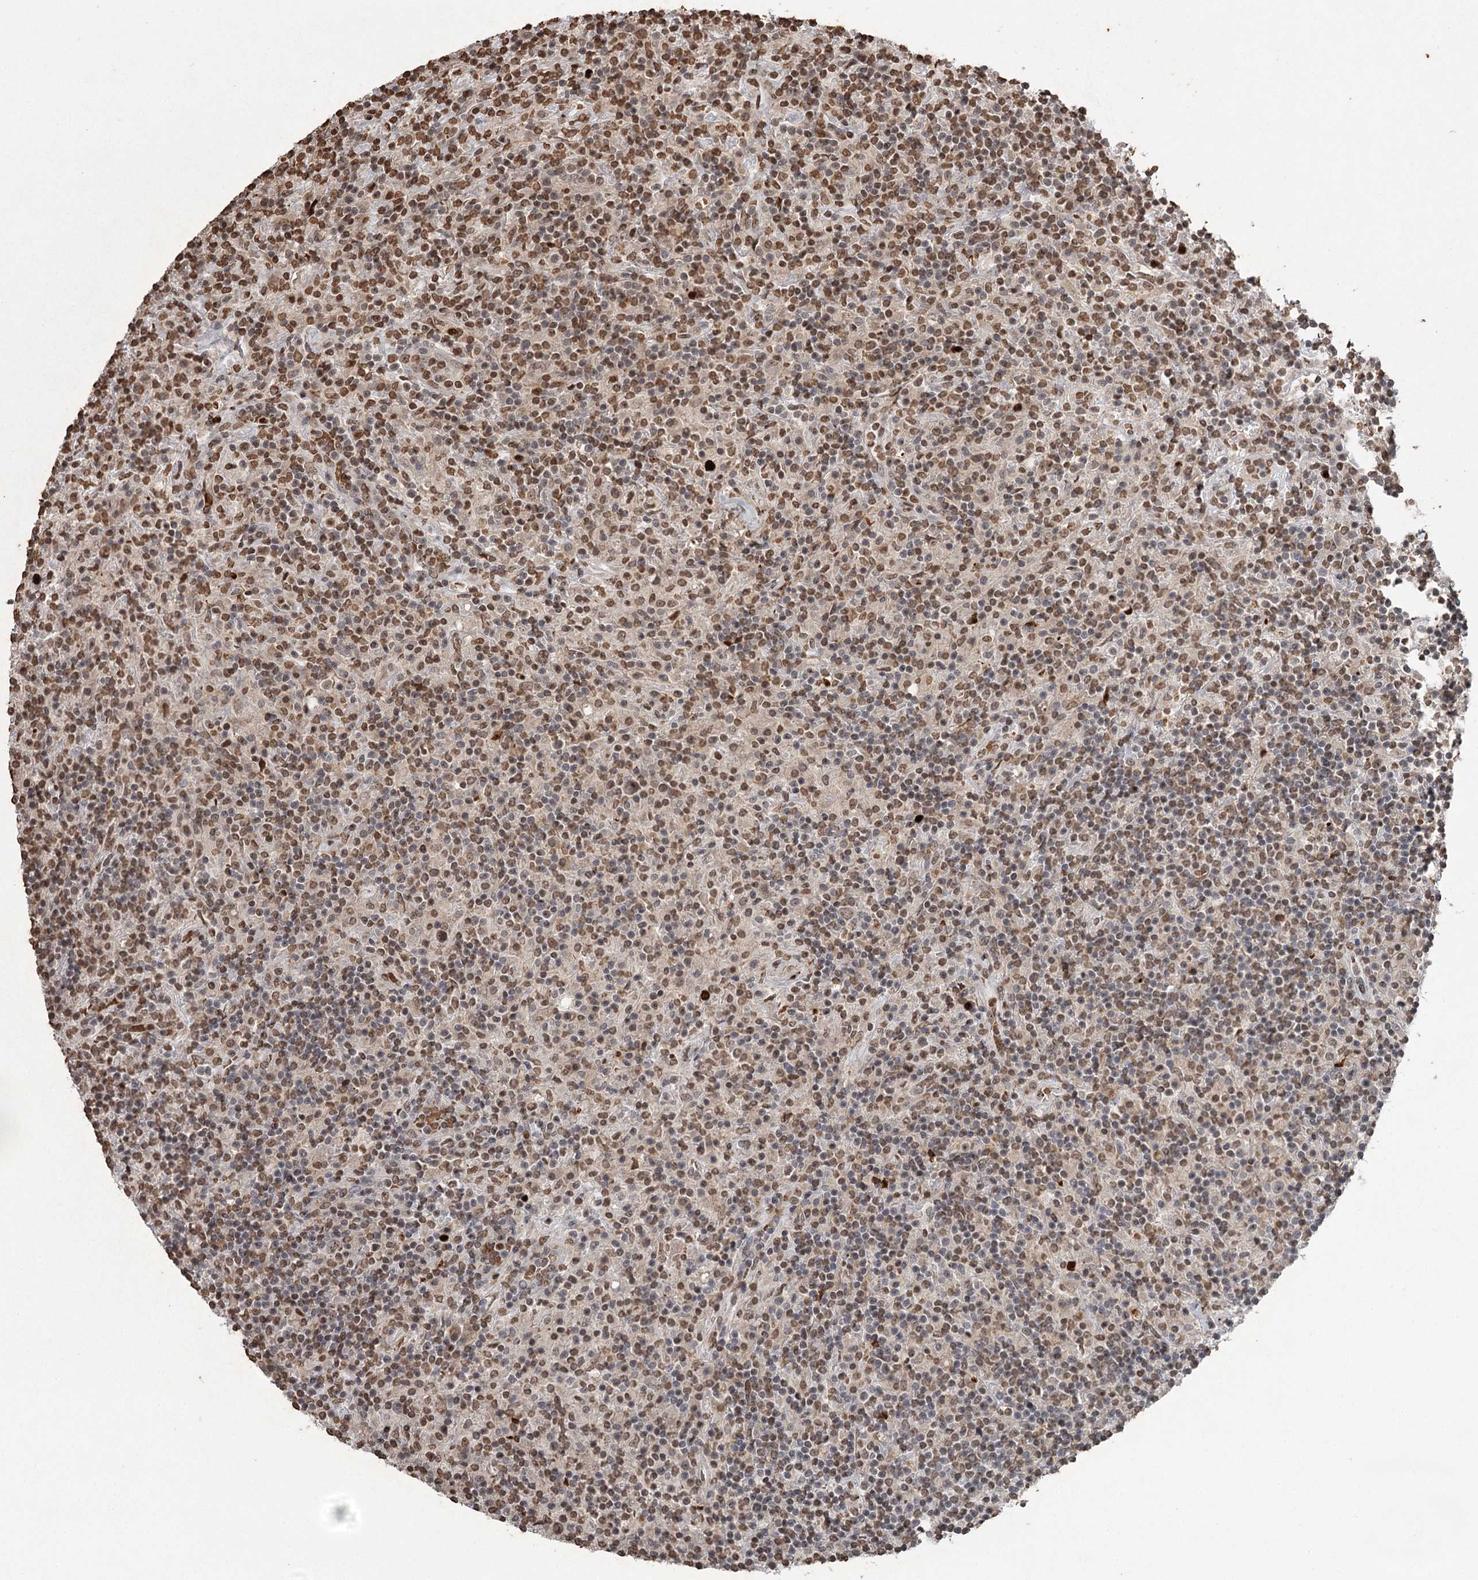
{"staining": {"intensity": "moderate", "quantity": ">75%", "location": "nuclear"}, "tissue": "lymphoma", "cell_type": "Tumor cells", "image_type": "cancer", "snomed": [{"axis": "morphology", "description": "Hodgkin's disease, NOS"}, {"axis": "topography", "description": "Lymph node"}], "caption": "Protein positivity by immunohistochemistry (IHC) shows moderate nuclear expression in about >75% of tumor cells in lymphoma.", "gene": "THYN1", "patient": {"sex": "male", "age": 70}}